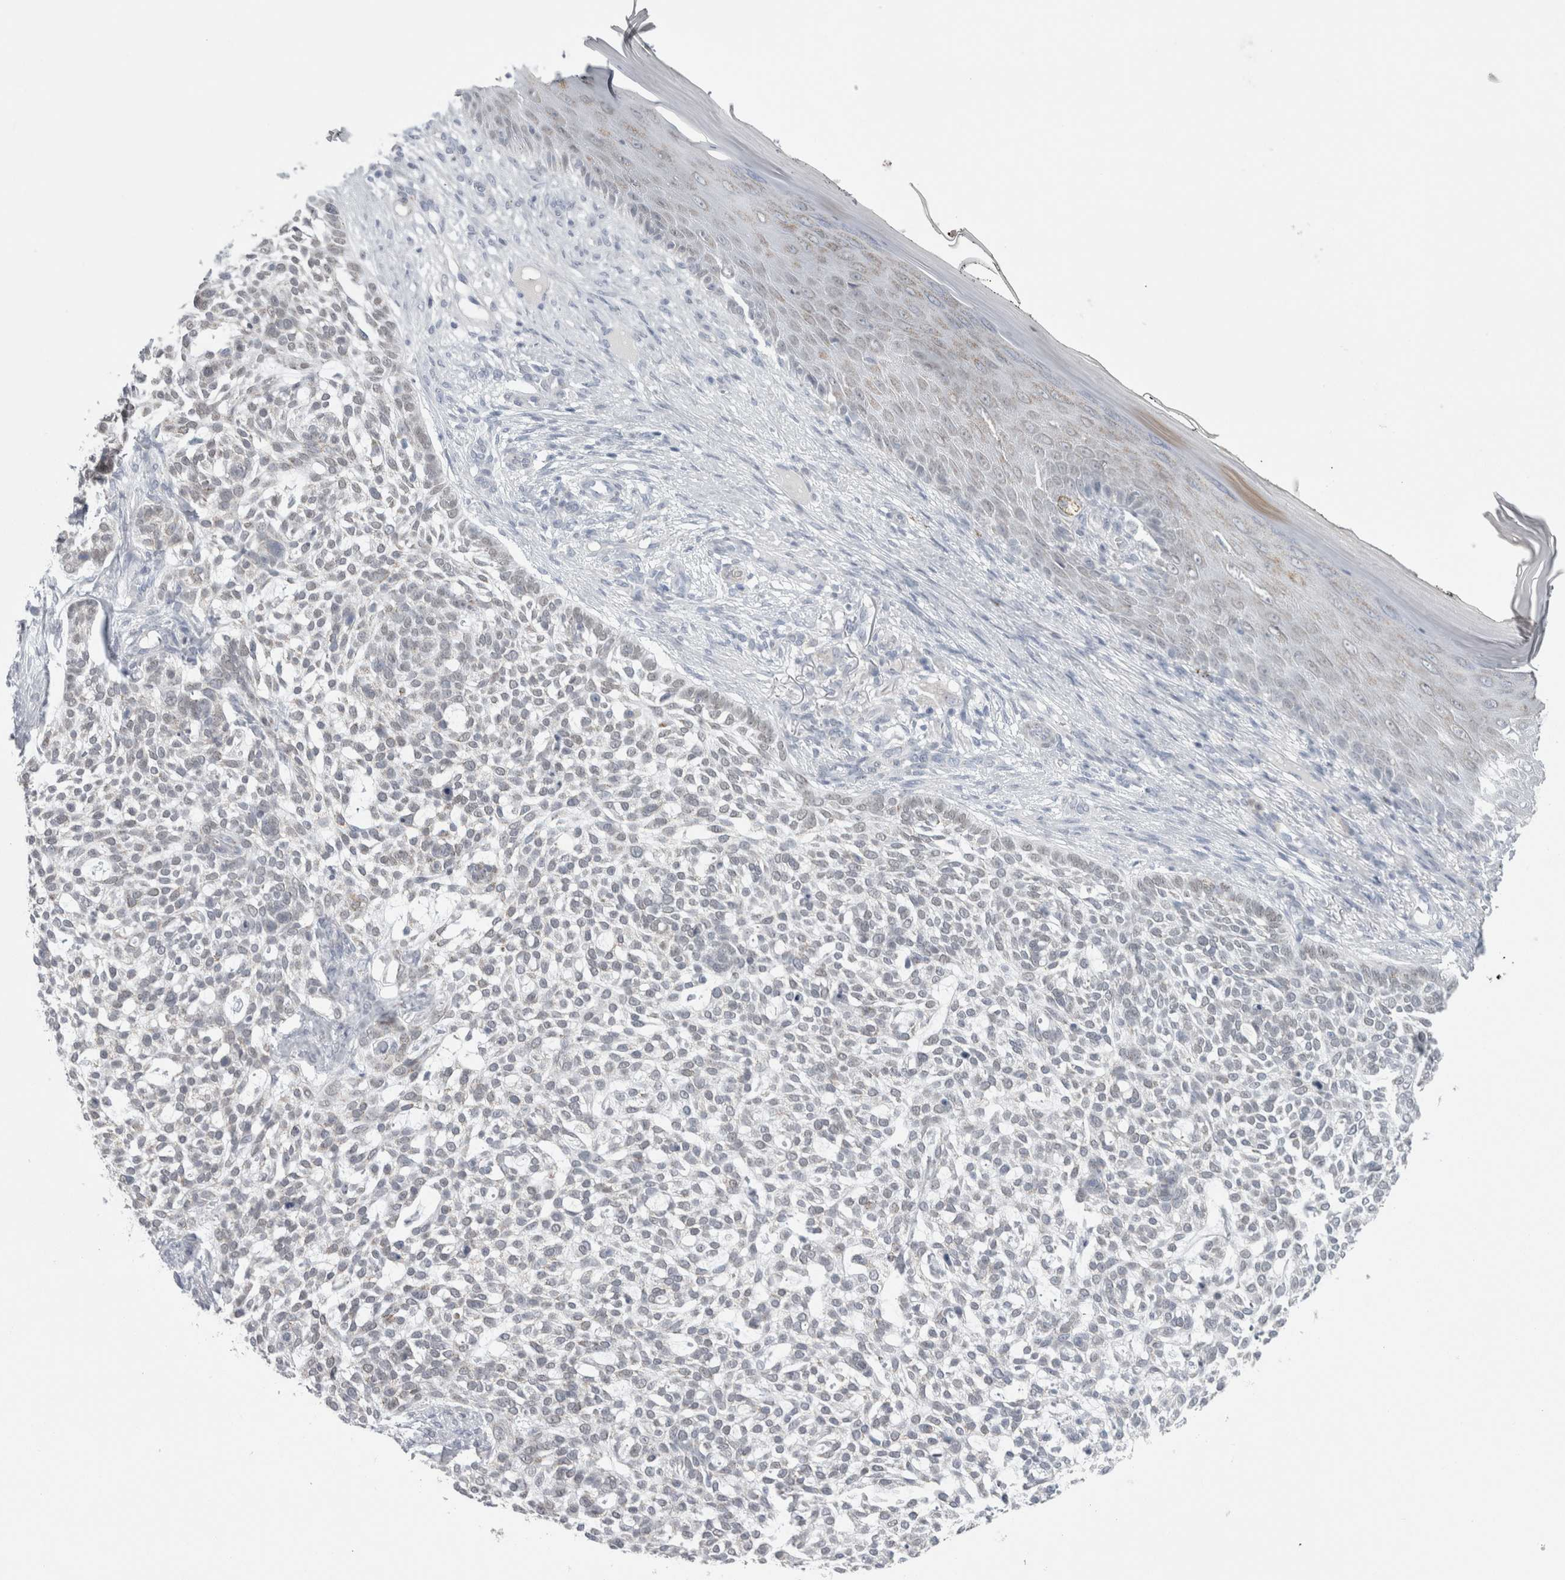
{"staining": {"intensity": "negative", "quantity": "none", "location": "none"}, "tissue": "skin cancer", "cell_type": "Tumor cells", "image_type": "cancer", "snomed": [{"axis": "morphology", "description": "Basal cell carcinoma"}, {"axis": "topography", "description": "Skin"}], "caption": "Skin basal cell carcinoma was stained to show a protein in brown. There is no significant expression in tumor cells. The staining was performed using DAB to visualize the protein expression in brown, while the nuclei were stained in blue with hematoxylin (Magnification: 20x).", "gene": "PLIN1", "patient": {"sex": "female", "age": 64}}